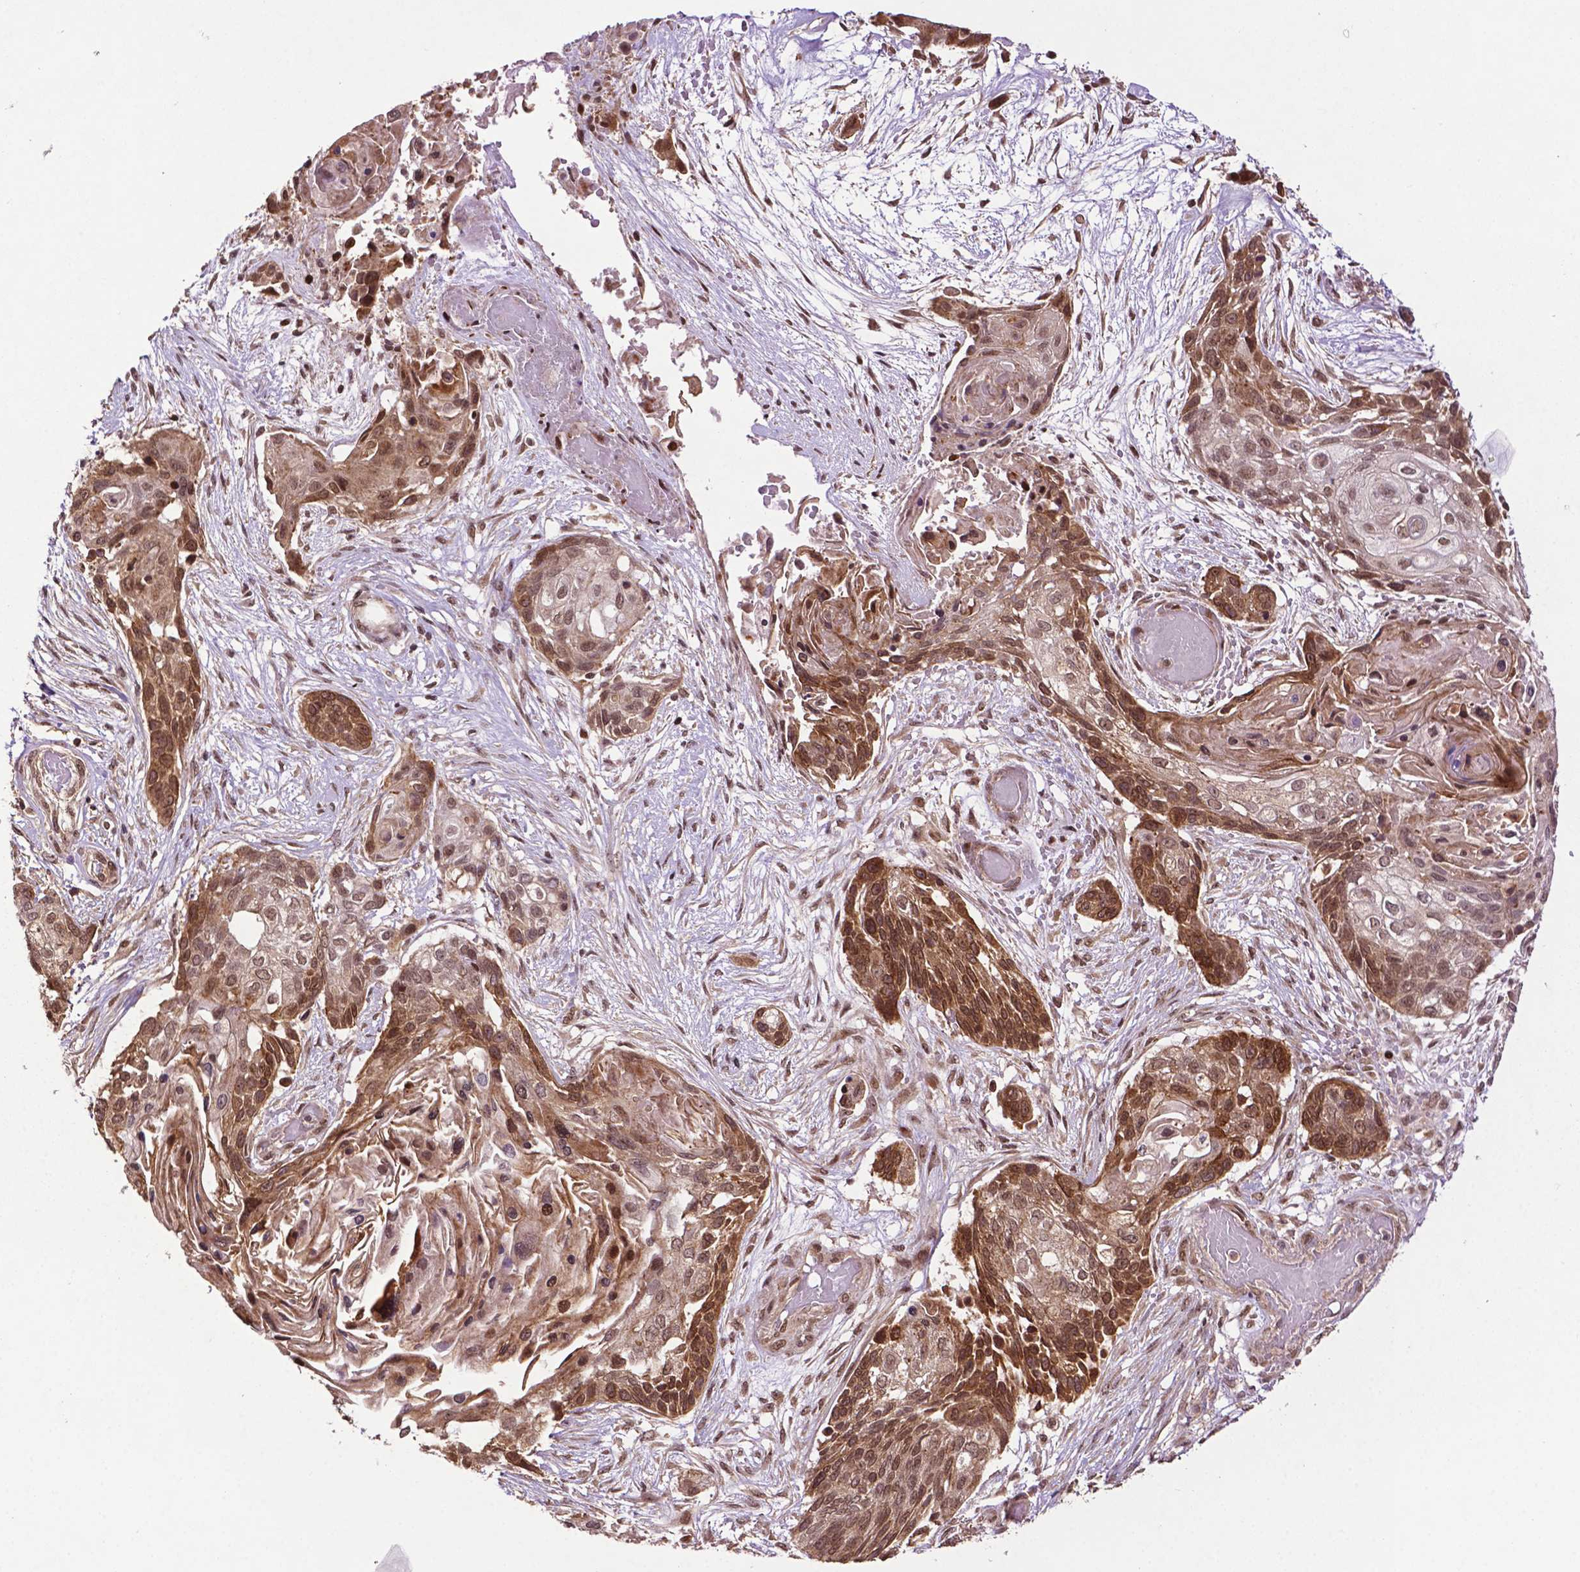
{"staining": {"intensity": "moderate", "quantity": ">75%", "location": "cytoplasmic/membranous,nuclear"}, "tissue": "lung cancer", "cell_type": "Tumor cells", "image_type": "cancer", "snomed": [{"axis": "morphology", "description": "Squamous cell carcinoma, NOS"}, {"axis": "topography", "description": "Lung"}], "caption": "The histopathology image shows a brown stain indicating the presence of a protein in the cytoplasmic/membranous and nuclear of tumor cells in lung squamous cell carcinoma.", "gene": "TMX2", "patient": {"sex": "male", "age": 69}}